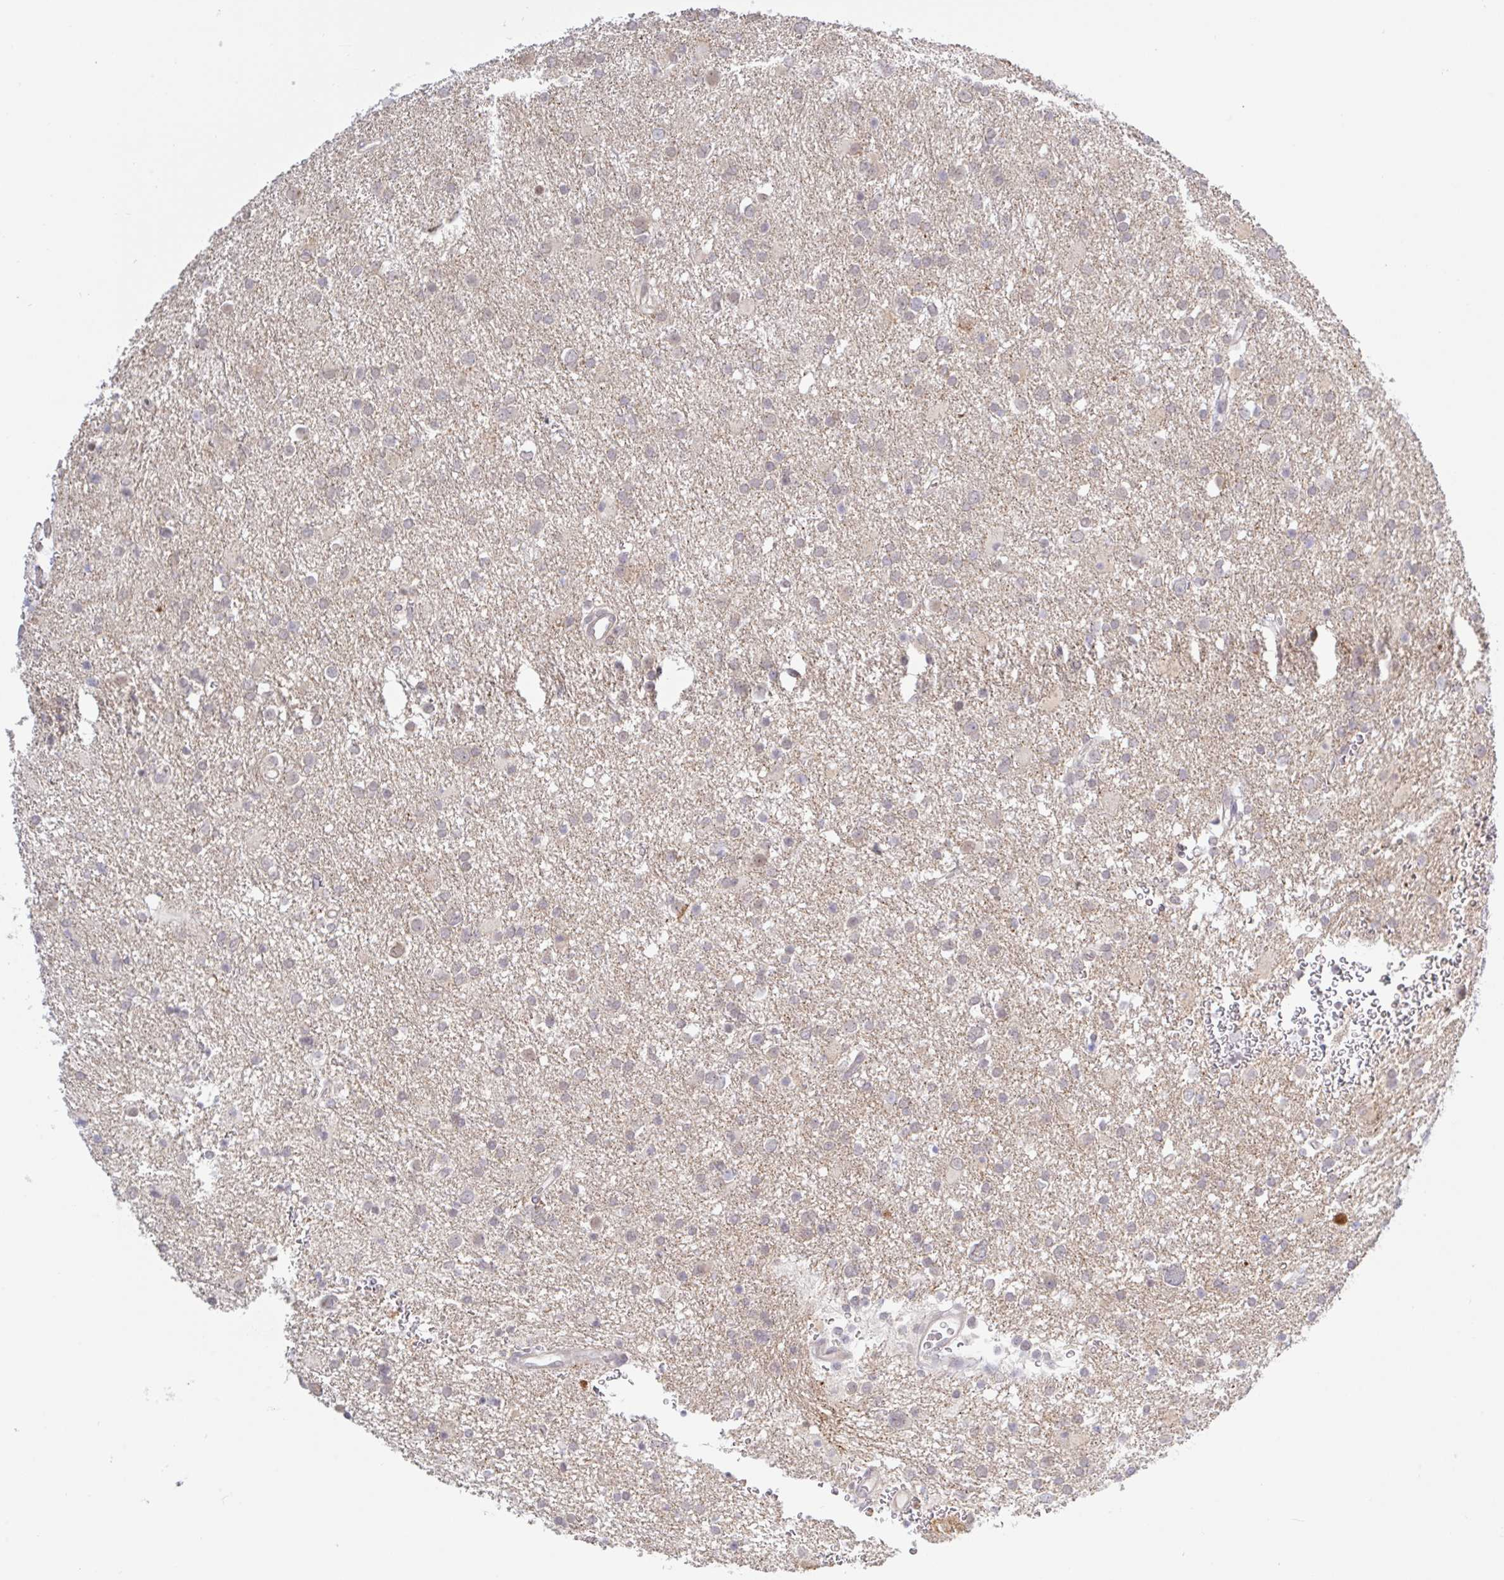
{"staining": {"intensity": "moderate", "quantity": "25%-75%", "location": "nuclear"}, "tissue": "glioma", "cell_type": "Tumor cells", "image_type": "cancer", "snomed": [{"axis": "morphology", "description": "Glioma, malignant, Low grade"}, {"axis": "topography", "description": "Brain"}], "caption": "The immunohistochemical stain highlights moderate nuclear expression in tumor cells of malignant glioma (low-grade) tissue. (IHC, brightfield microscopy, high magnification).", "gene": "HYPK", "patient": {"sex": "female", "age": 32}}